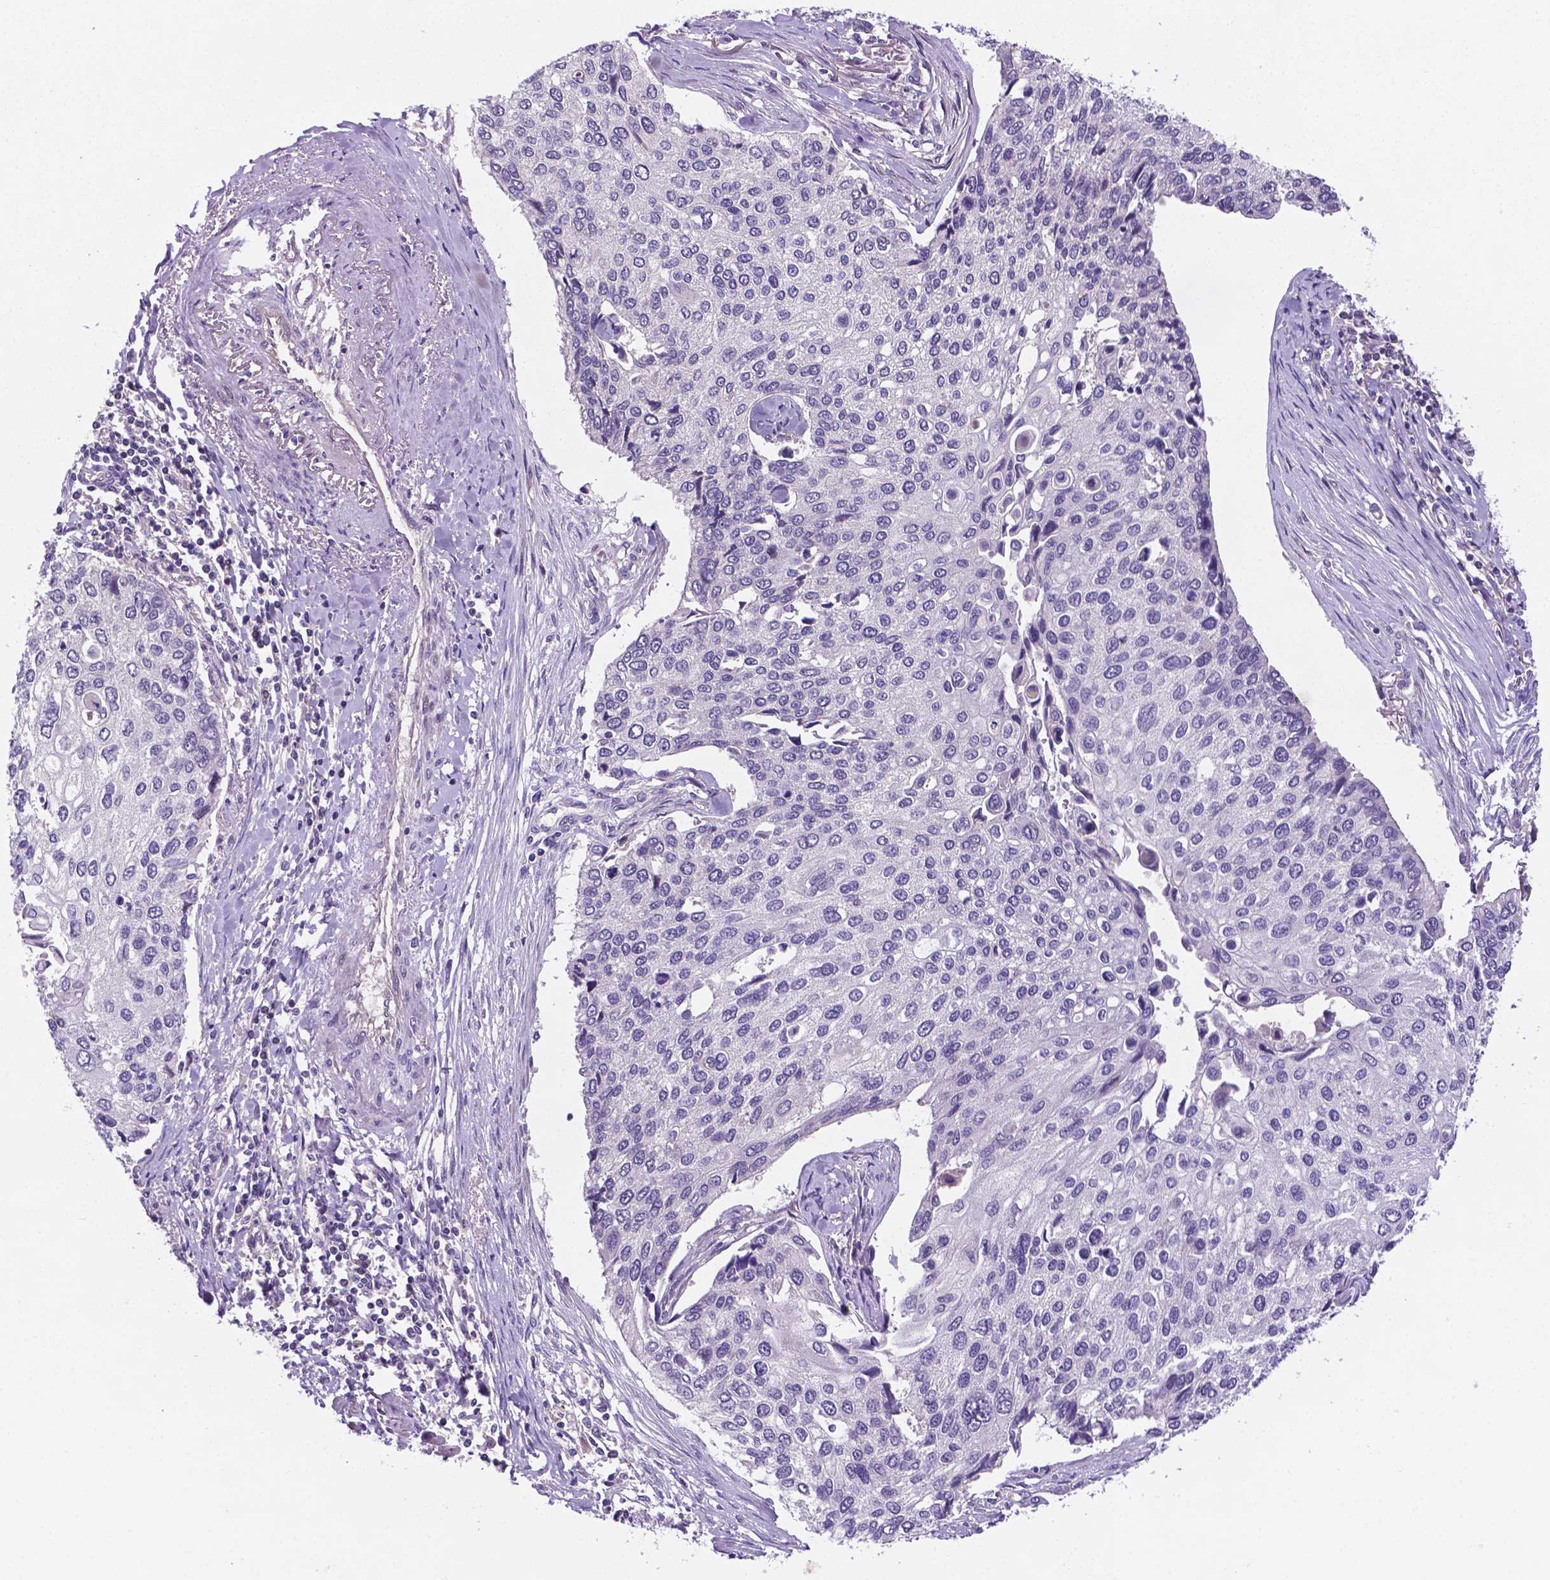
{"staining": {"intensity": "negative", "quantity": "none", "location": "none"}, "tissue": "lung cancer", "cell_type": "Tumor cells", "image_type": "cancer", "snomed": [{"axis": "morphology", "description": "Squamous cell carcinoma, NOS"}, {"axis": "morphology", "description": "Squamous cell carcinoma, metastatic, NOS"}, {"axis": "topography", "description": "Lung"}], "caption": "The immunohistochemistry (IHC) micrograph has no significant positivity in tumor cells of lung cancer tissue.", "gene": "TM4SF20", "patient": {"sex": "male", "age": 63}}